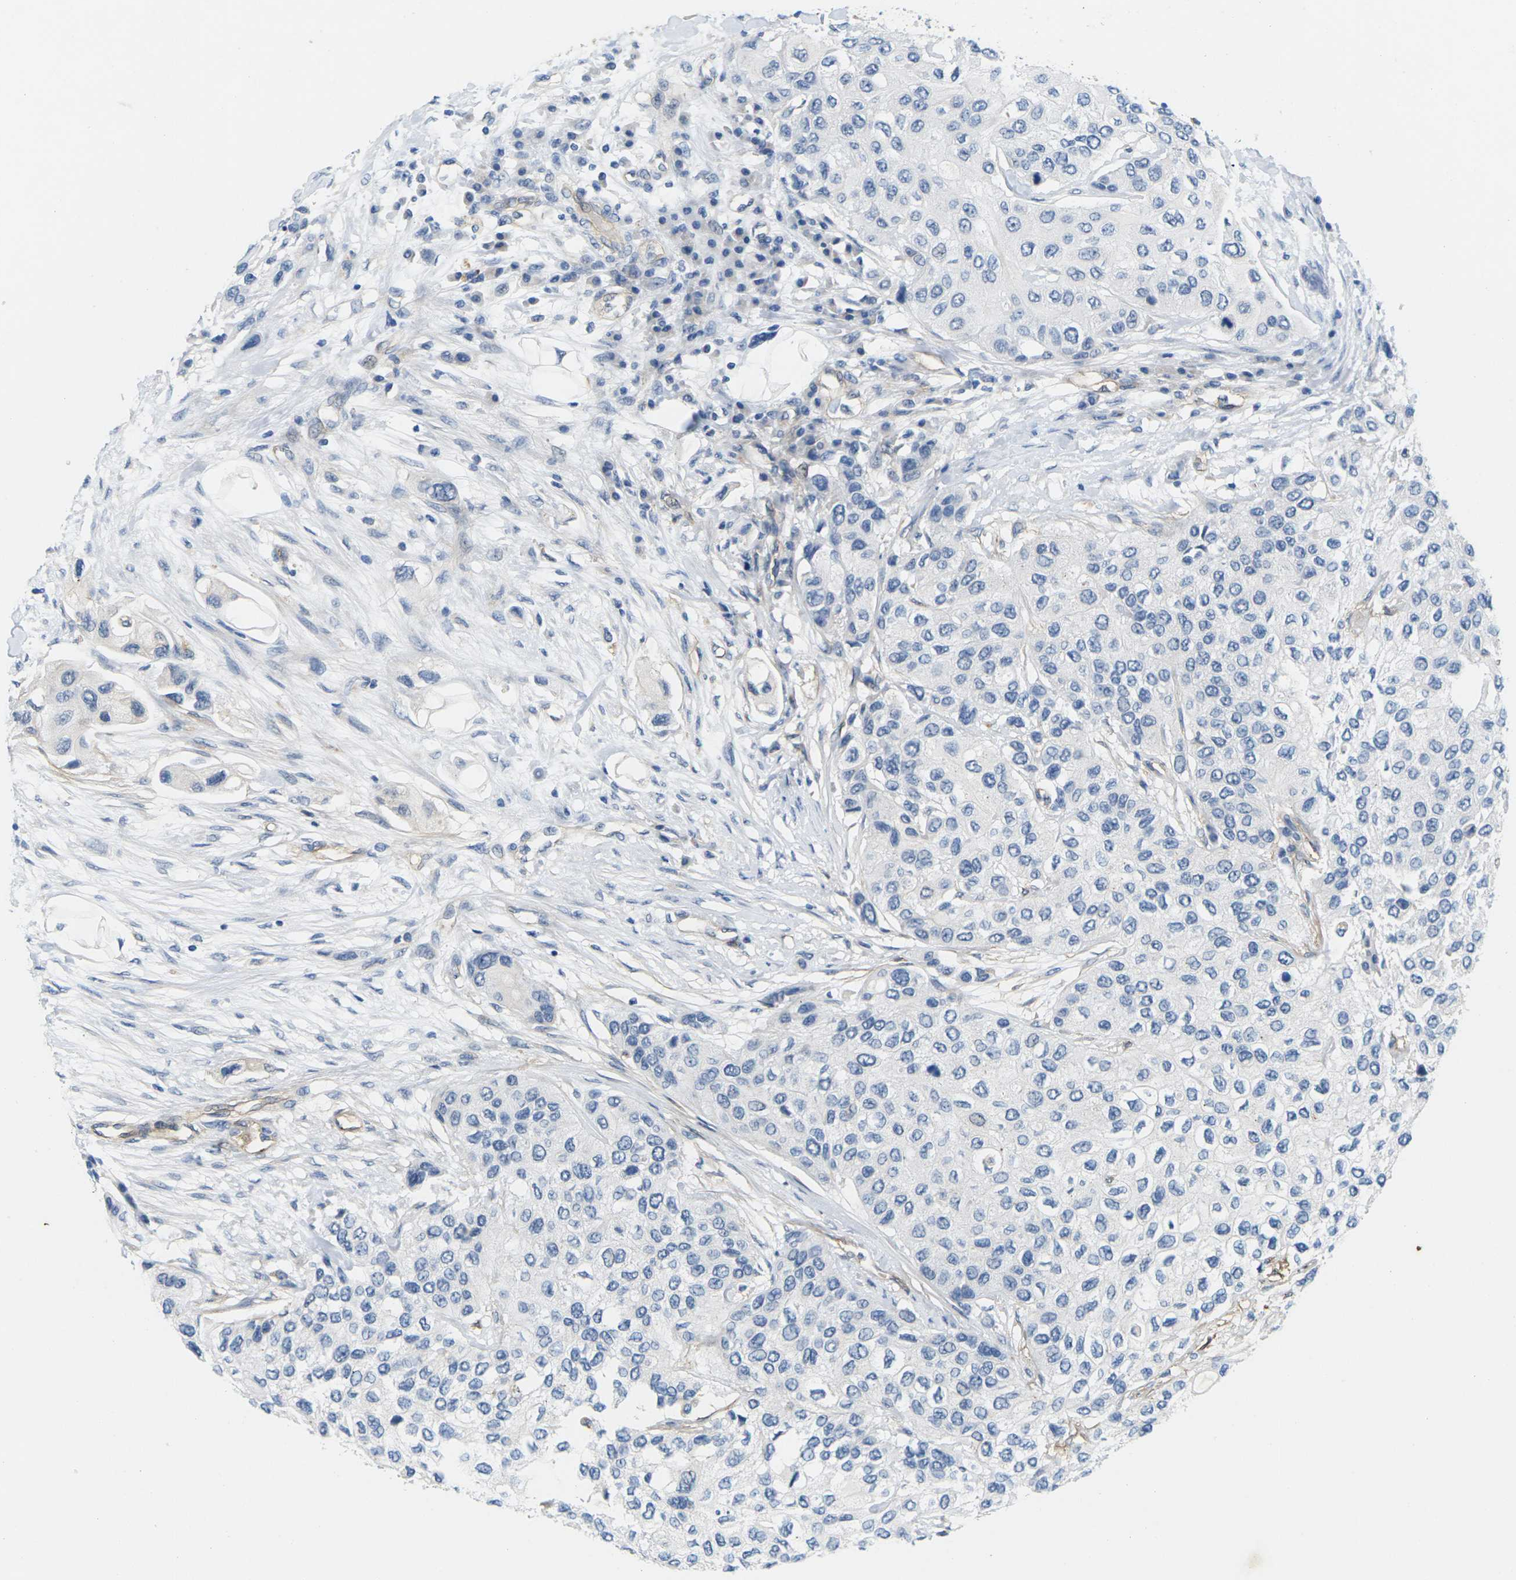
{"staining": {"intensity": "negative", "quantity": "none", "location": "none"}, "tissue": "urothelial cancer", "cell_type": "Tumor cells", "image_type": "cancer", "snomed": [{"axis": "morphology", "description": "Urothelial carcinoma, High grade"}, {"axis": "topography", "description": "Urinary bladder"}], "caption": "This micrograph is of high-grade urothelial carcinoma stained with immunohistochemistry (IHC) to label a protein in brown with the nuclei are counter-stained blue. There is no staining in tumor cells. (Brightfield microscopy of DAB immunohistochemistry (IHC) at high magnification).", "gene": "ITGA5", "patient": {"sex": "female", "age": 56}}